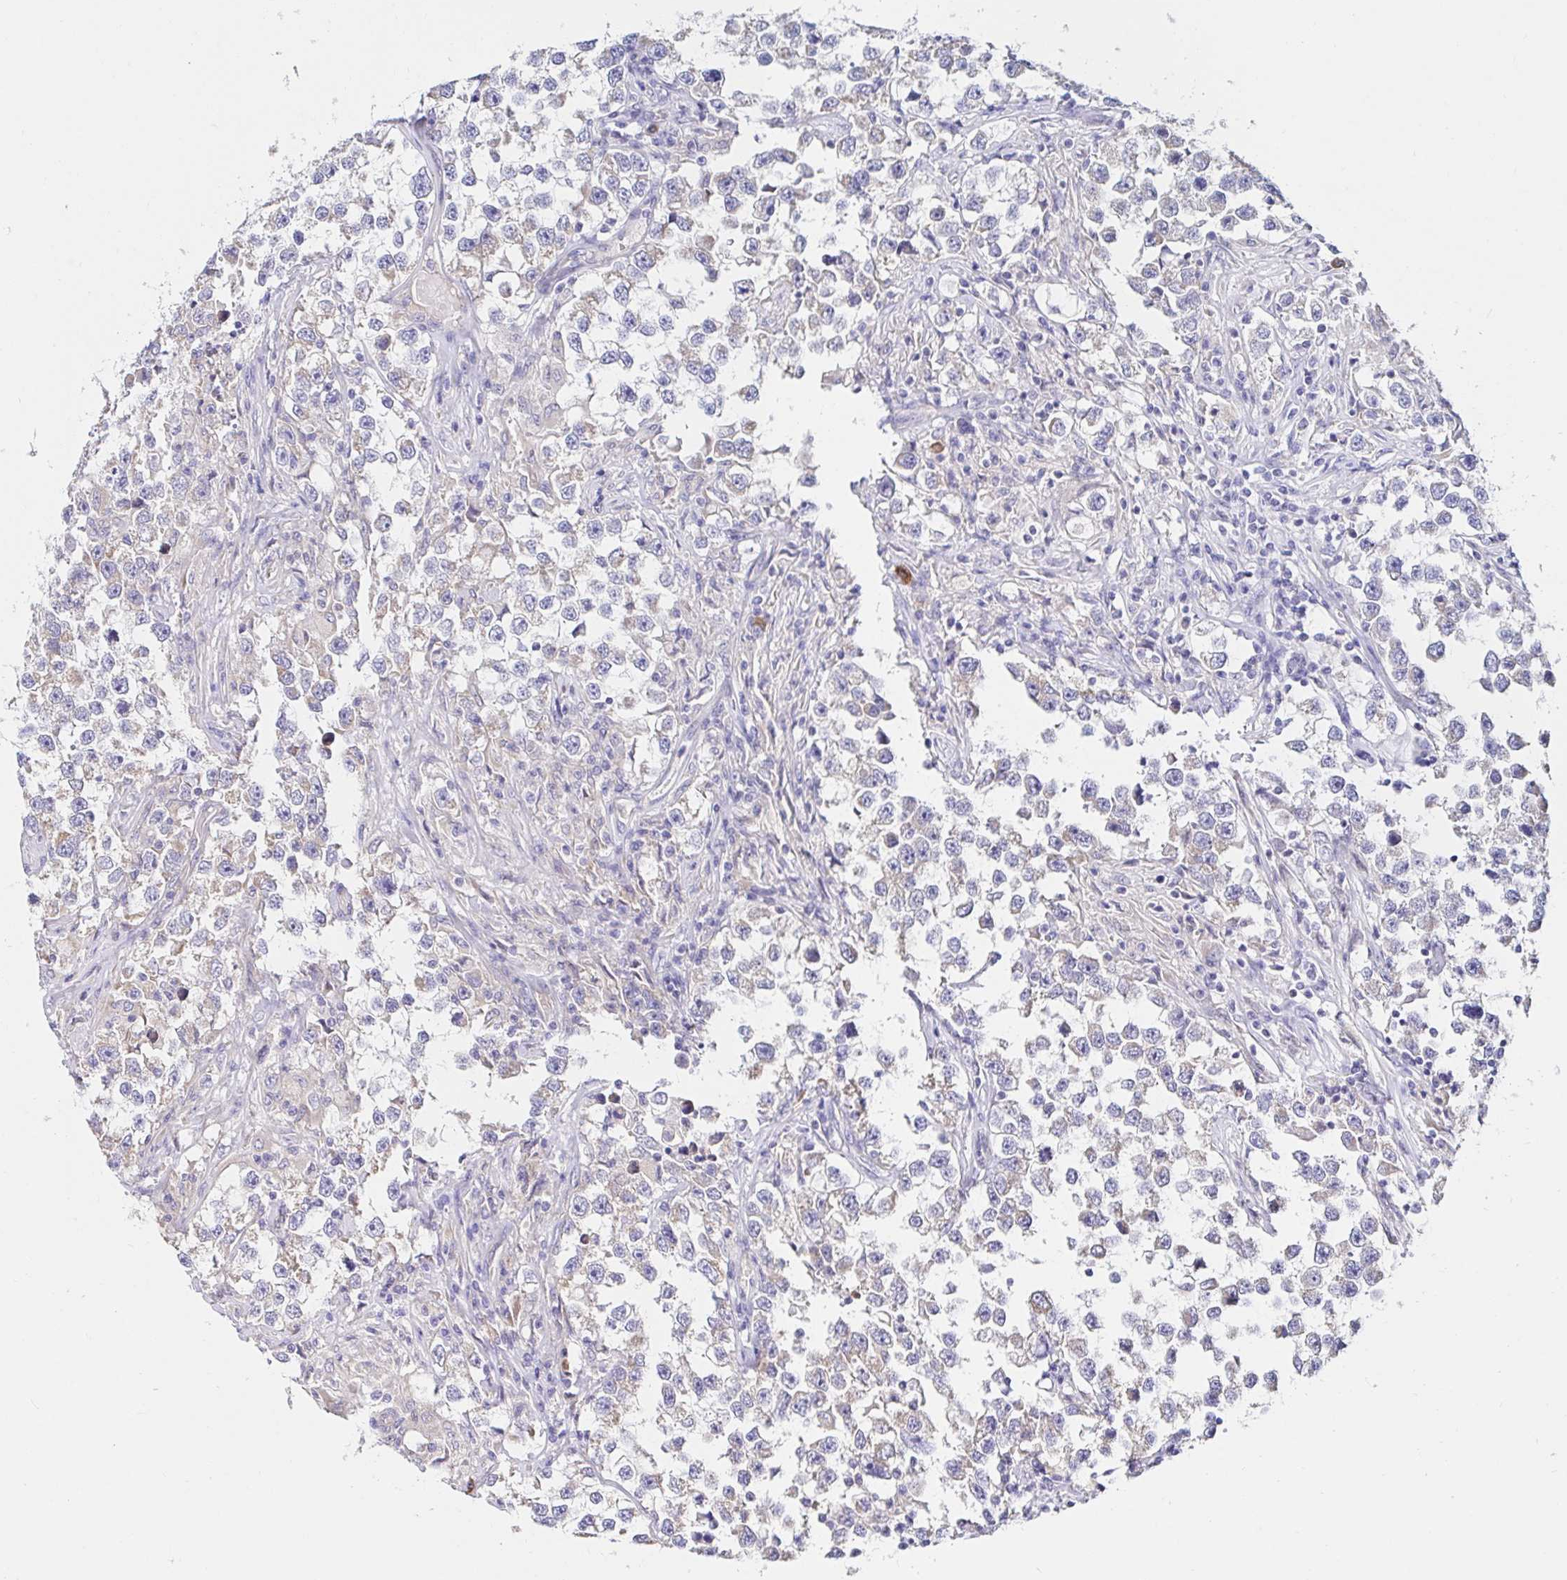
{"staining": {"intensity": "weak", "quantity": "25%-75%", "location": "cytoplasmic/membranous"}, "tissue": "testis cancer", "cell_type": "Tumor cells", "image_type": "cancer", "snomed": [{"axis": "morphology", "description": "Seminoma, NOS"}, {"axis": "topography", "description": "Testis"}], "caption": "High-magnification brightfield microscopy of testis cancer (seminoma) stained with DAB (3,3'-diaminobenzidine) (brown) and counterstained with hematoxylin (blue). tumor cells exhibit weak cytoplasmic/membranous staining is present in about25%-75% of cells.", "gene": "VSIG2", "patient": {"sex": "male", "age": 46}}